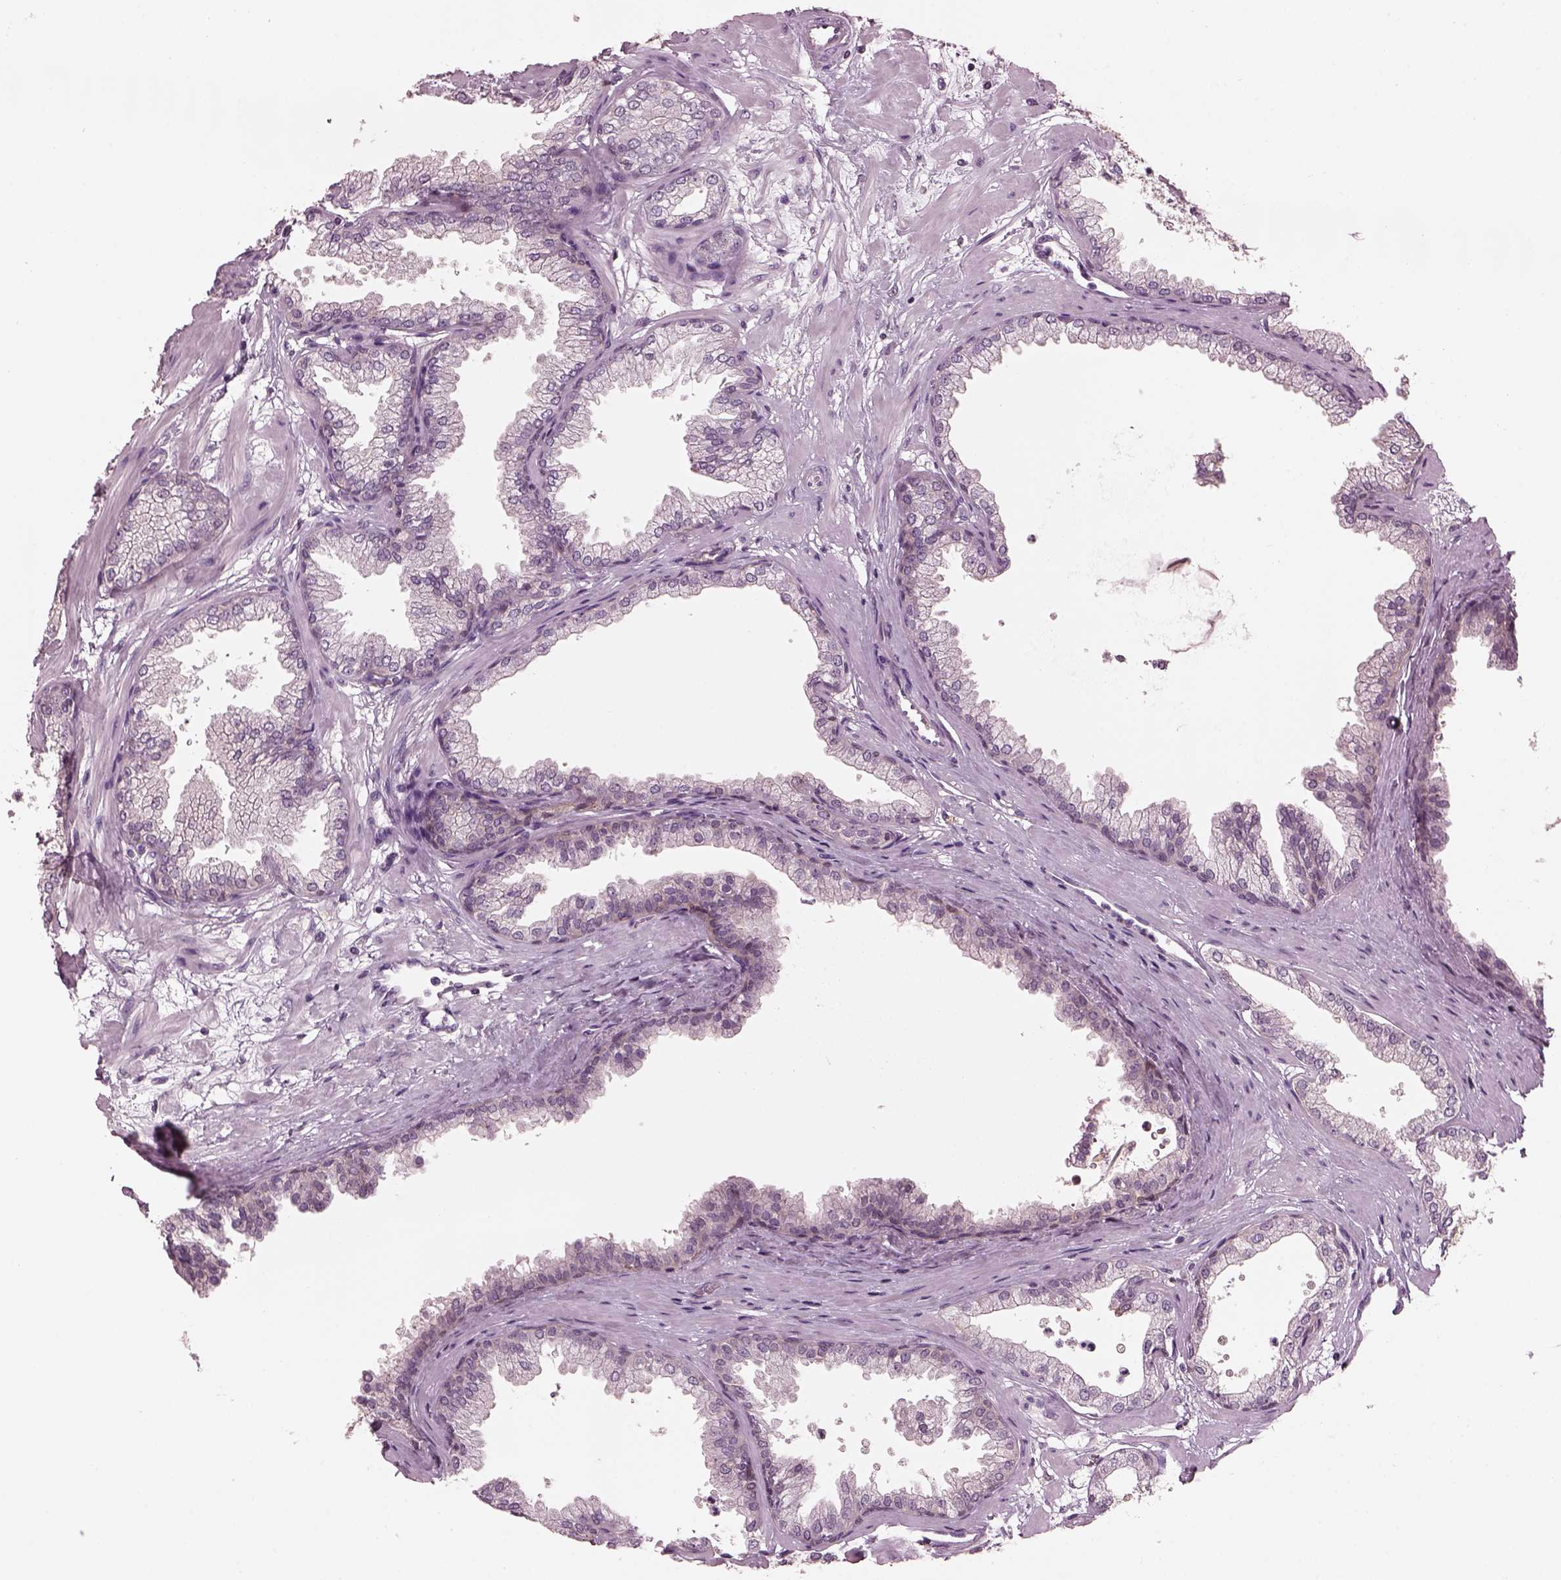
{"staining": {"intensity": "negative", "quantity": "none", "location": "none"}, "tissue": "prostate", "cell_type": "Glandular cells", "image_type": "normal", "snomed": [{"axis": "morphology", "description": "Normal tissue, NOS"}, {"axis": "topography", "description": "Prostate"}], "caption": "High power microscopy micrograph of an immunohistochemistry micrograph of unremarkable prostate, revealing no significant expression in glandular cells. (Brightfield microscopy of DAB (3,3'-diaminobenzidine) IHC at high magnification).", "gene": "SRI", "patient": {"sex": "male", "age": 37}}